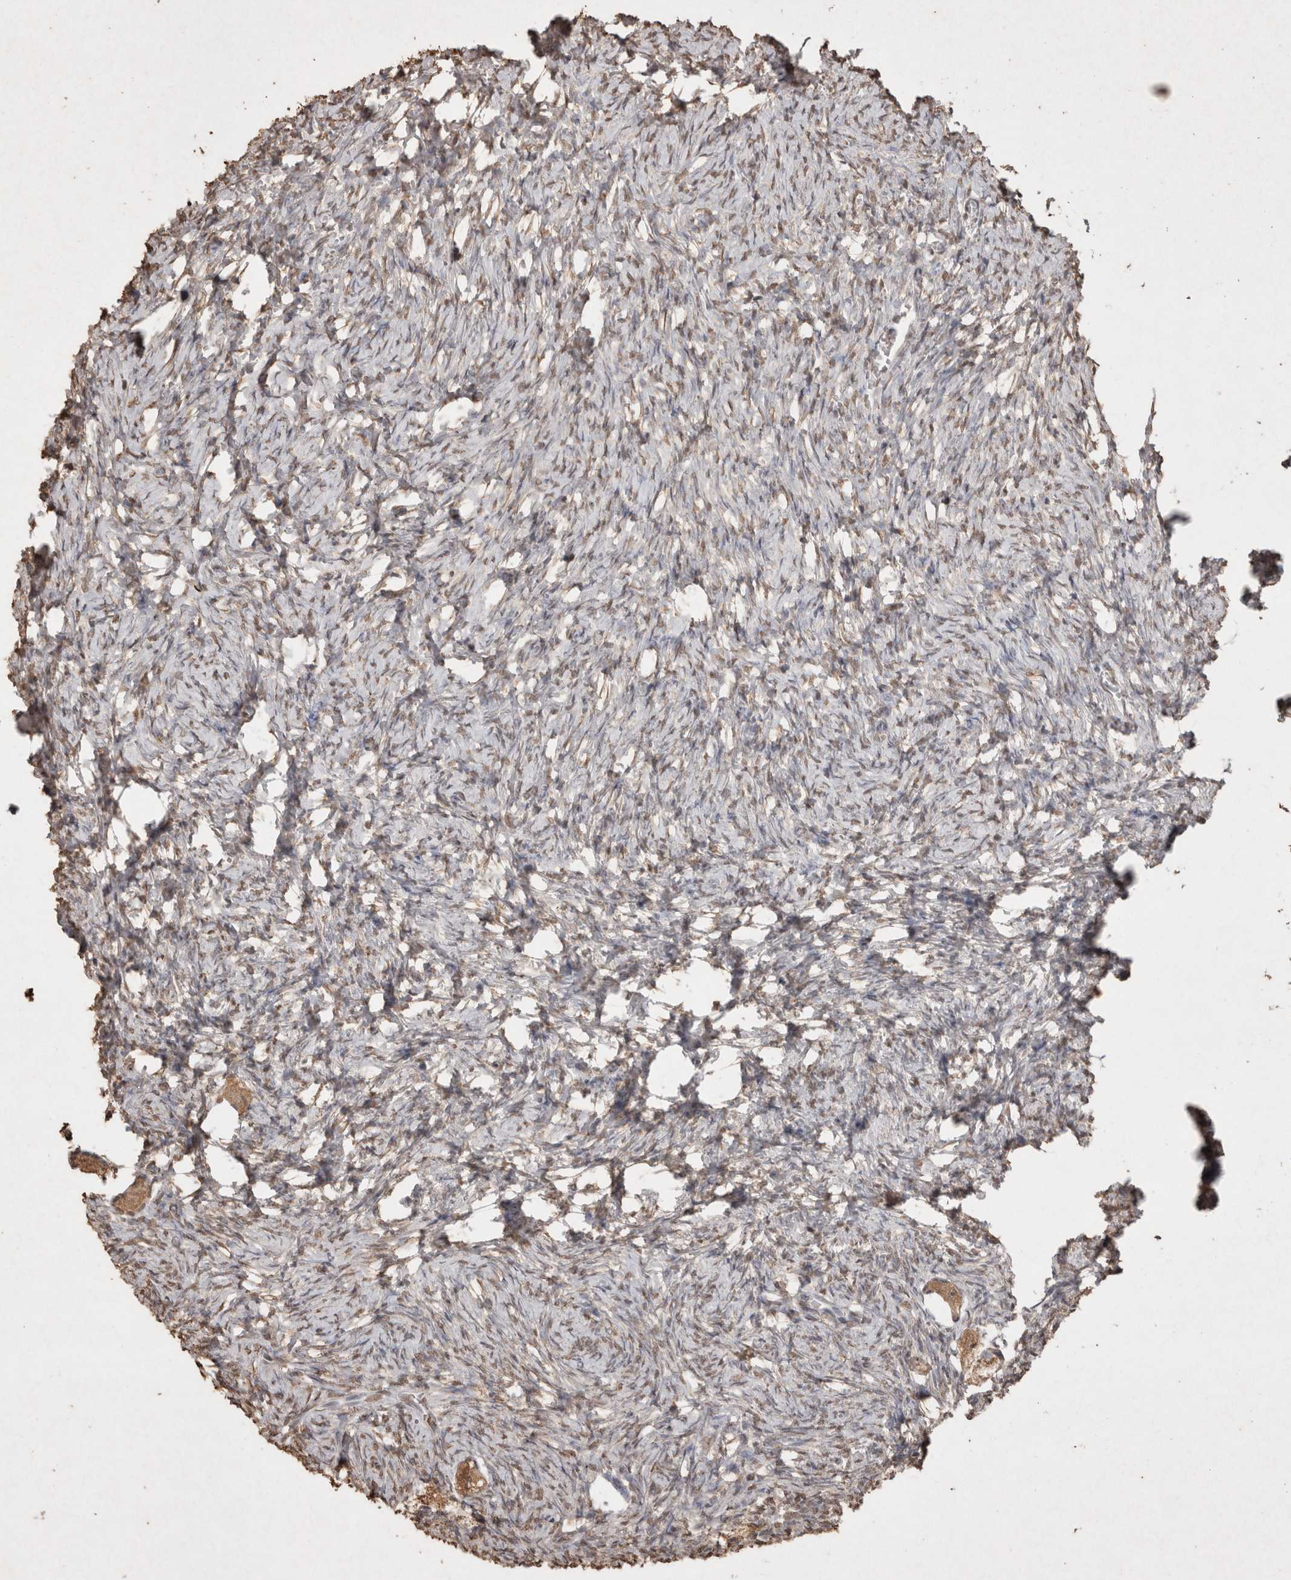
{"staining": {"intensity": "moderate", "quantity": ">75%", "location": "cytoplasmic/membranous"}, "tissue": "ovary", "cell_type": "Follicle cells", "image_type": "normal", "snomed": [{"axis": "morphology", "description": "Normal tissue, NOS"}, {"axis": "topography", "description": "Ovary"}], "caption": "This photomicrograph exhibits IHC staining of normal ovary, with medium moderate cytoplasmic/membranous expression in about >75% of follicle cells.", "gene": "MLX", "patient": {"sex": "female", "age": 27}}